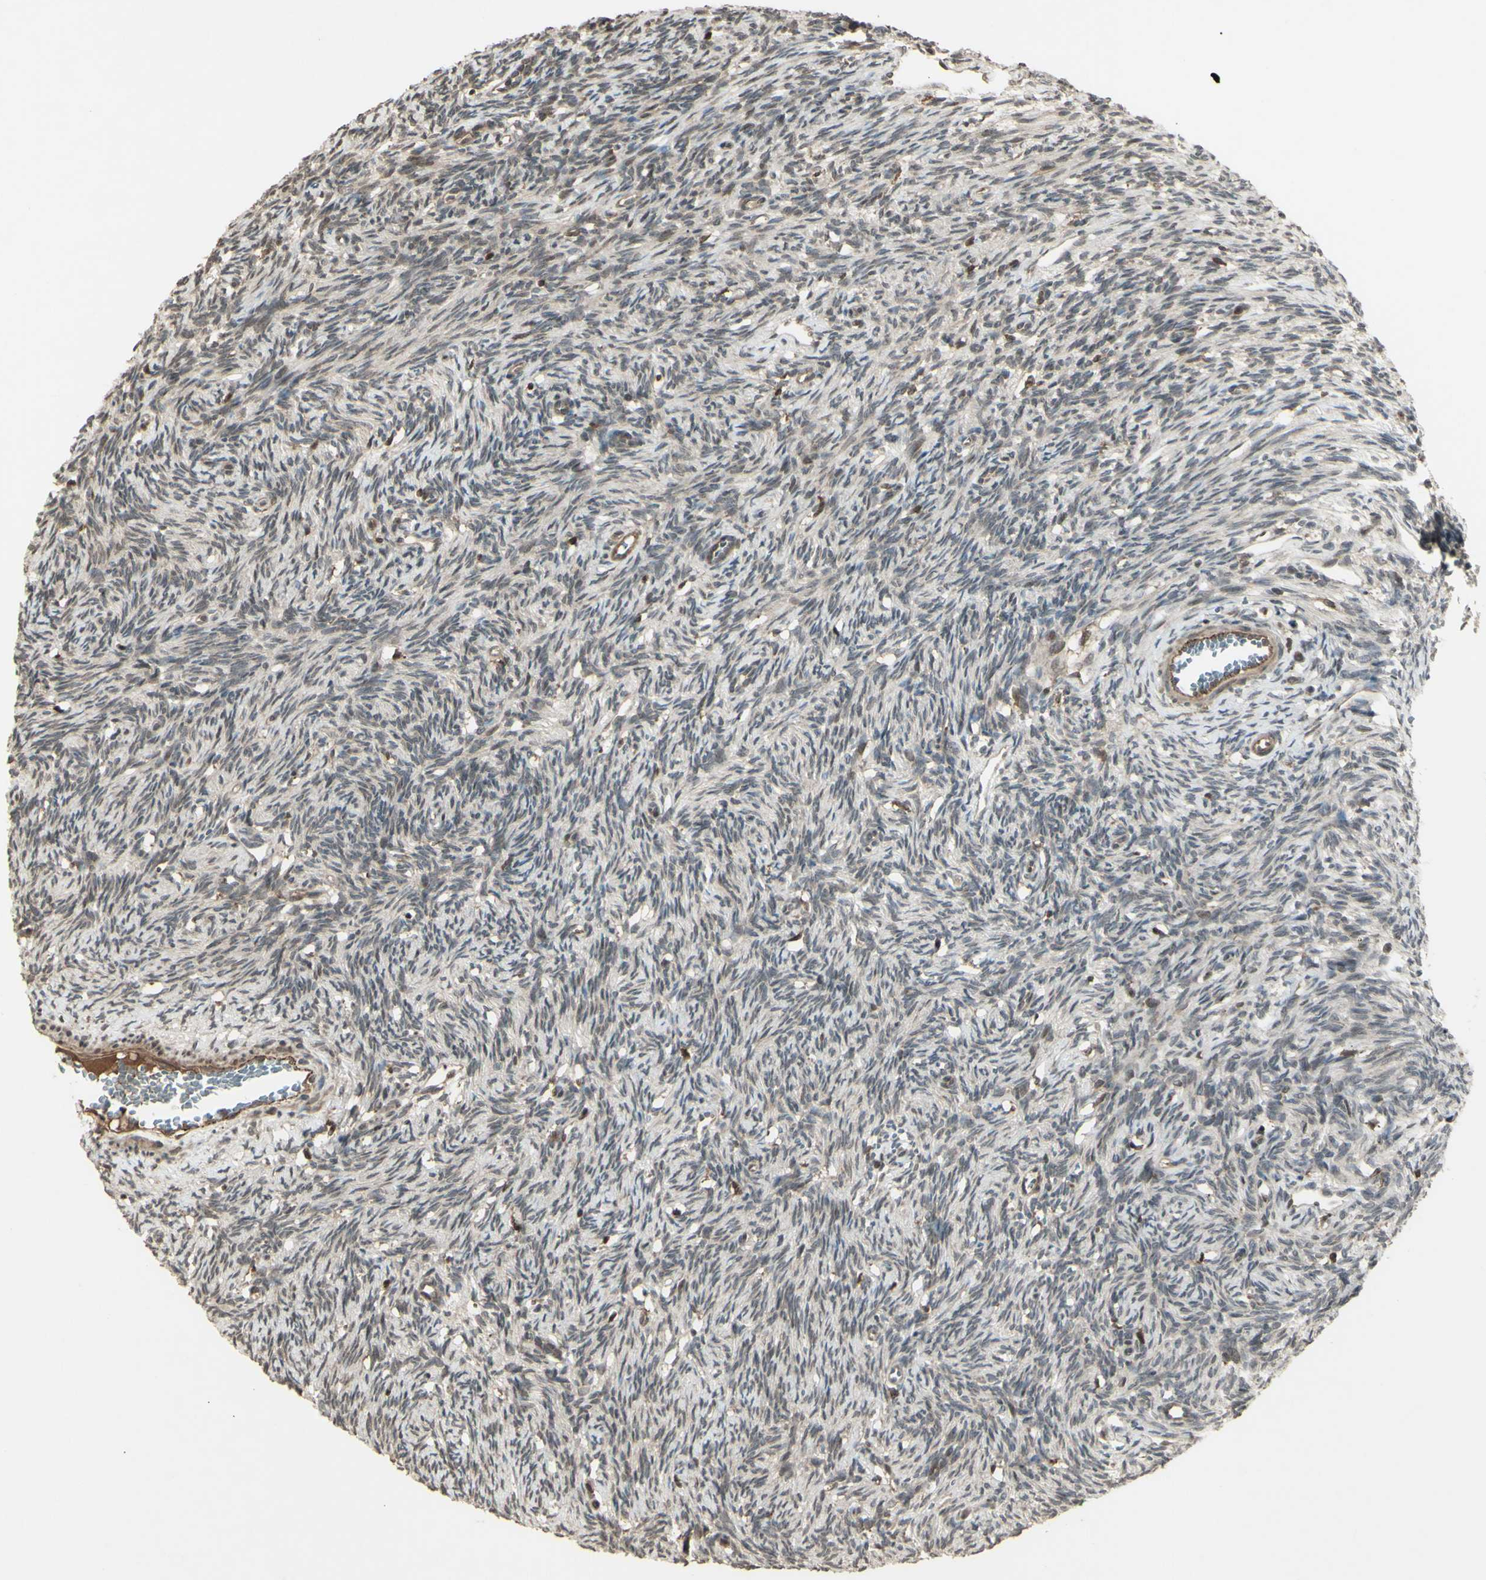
{"staining": {"intensity": "weak", "quantity": ">75%", "location": "cytoplasmic/membranous"}, "tissue": "ovary", "cell_type": "Follicle cells", "image_type": "normal", "snomed": [{"axis": "morphology", "description": "Normal tissue, NOS"}, {"axis": "topography", "description": "Ovary"}], "caption": "There is low levels of weak cytoplasmic/membranous expression in follicle cells of unremarkable ovary, as demonstrated by immunohistochemical staining (brown color).", "gene": "BLNK", "patient": {"sex": "female", "age": 33}}